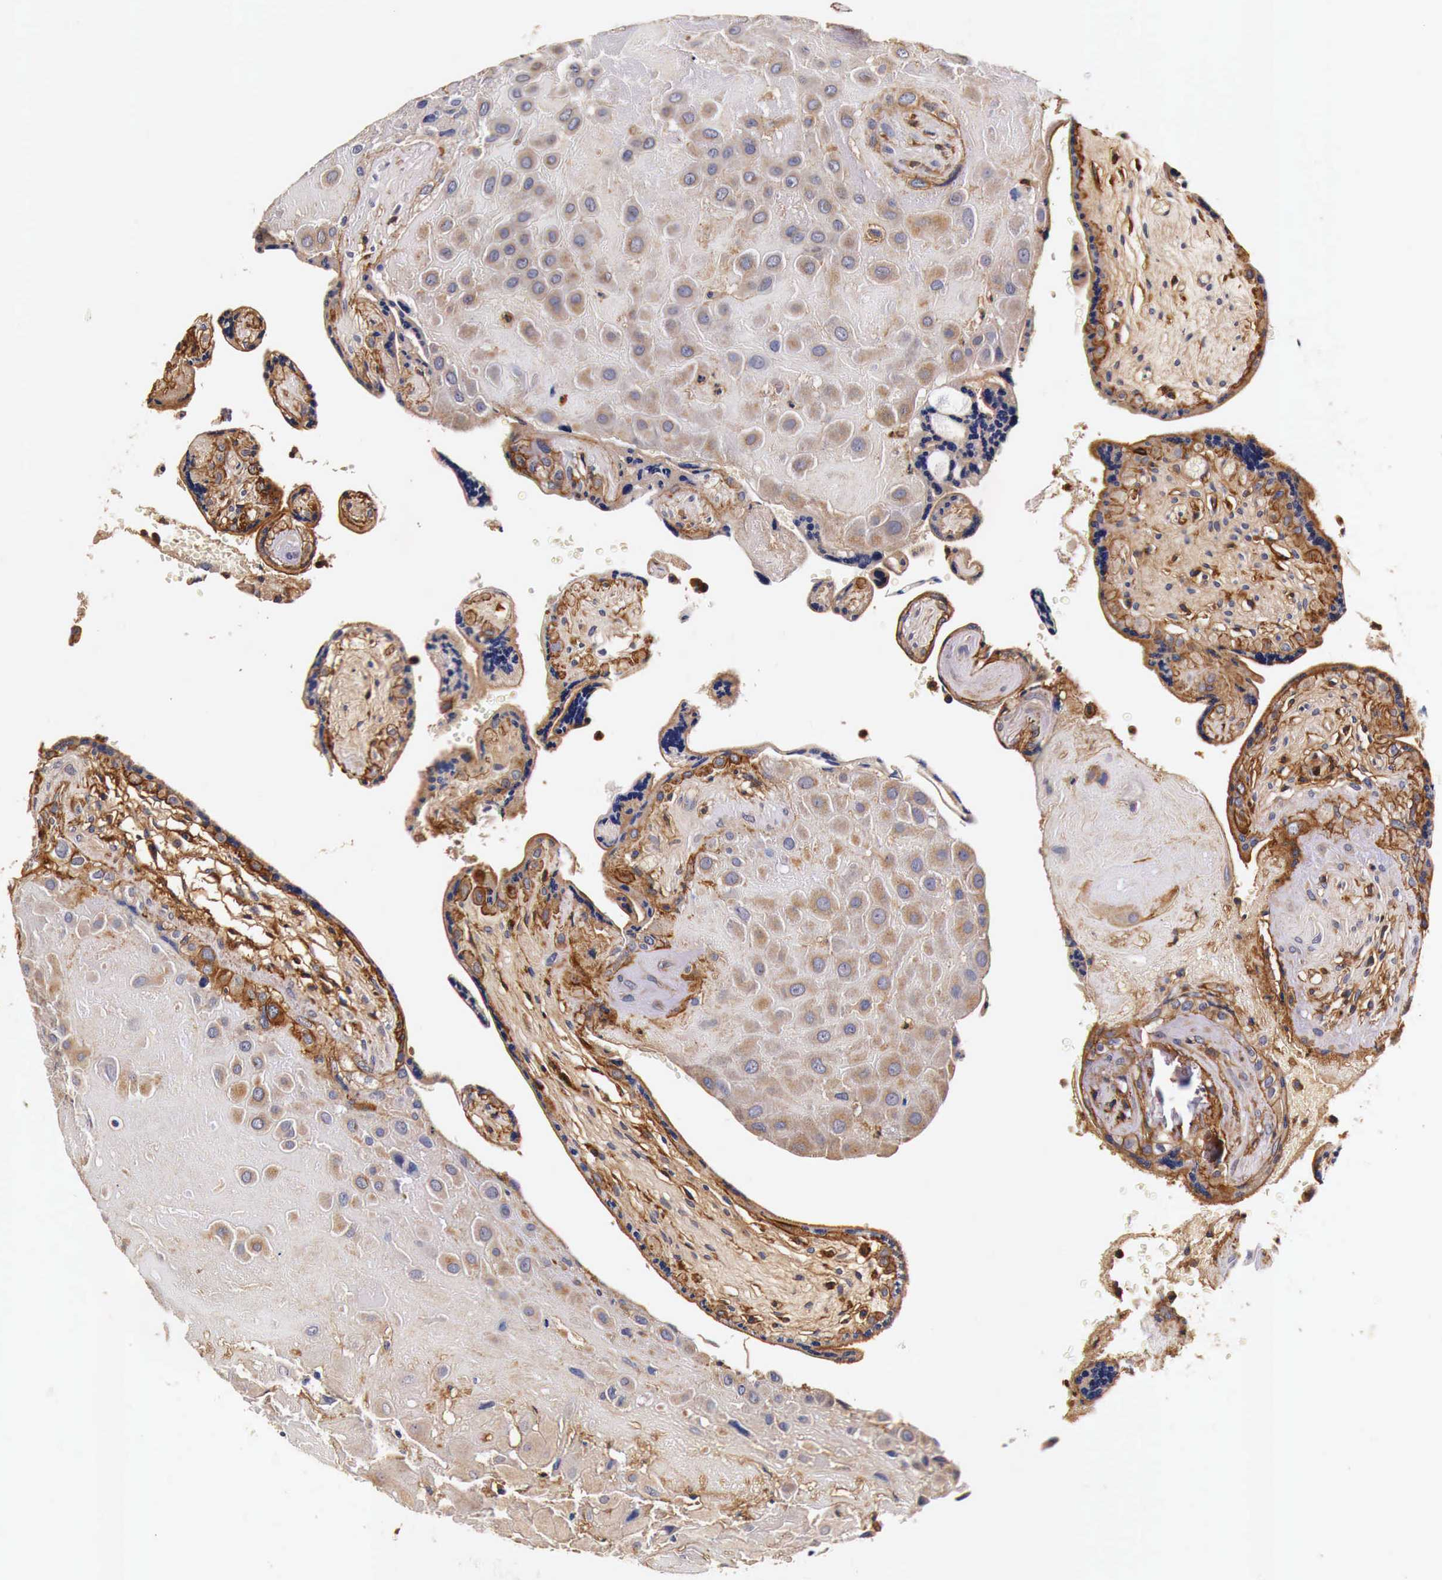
{"staining": {"intensity": "weak", "quantity": ">75%", "location": "cytoplasmic/membranous"}, "tissue": "placenta", "cell_type": "Decidual cells", "image_type": "normal", "snomed": [{"axis": "morphology", "description": "Normal tissue, NOS"}, {"axis": "topography", "description": "Placenta"}], "caption": "Placenta stained with DAB IHC displays low levels of weak cytoplasmic/membranous expression in about >75% of decidual cells. Nuclei are stained in blue.", "gene": "RP2", "patient": {"sex": "female", "age": 24}}